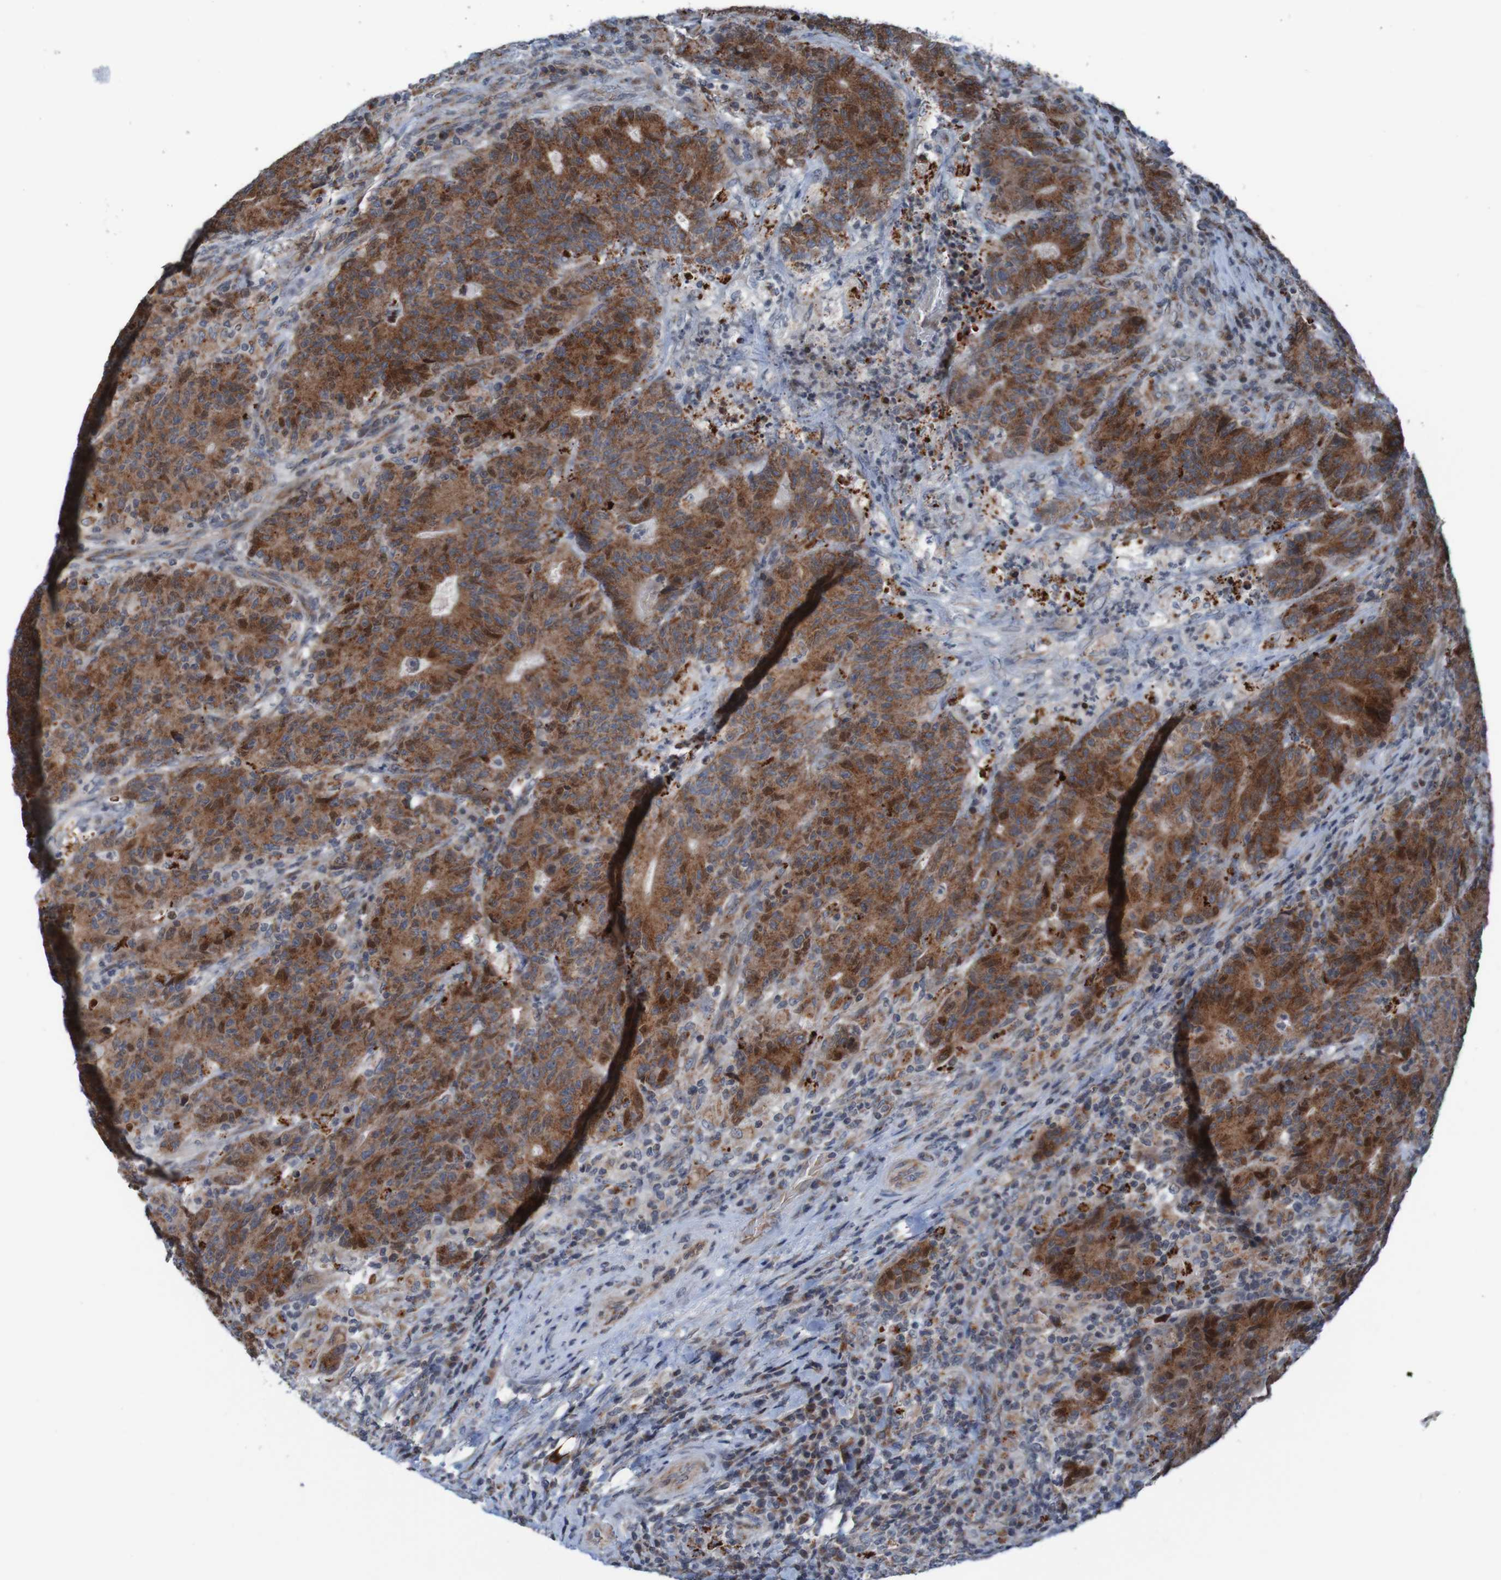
{"staining": {"intensity": "strong", "quantity": ">75%", "location": "cytoplasmic/membranous"}, "tissue": "colorectal cancer", "cell_type": "Tumor cells", "image_type": "cancer", "snomed": [{"axis": "morphology", "description": "Normal tissue, NOS"}, {"axis": "morphology", "description": "Adenocarcinoma, NOS"}, {"axis": "topography", "description": "Colon"}], "caption": "This is an image of IHC staining of colorectal adenocarcinoma, which shows strong staining in the cytoplasmic/membranous of tumor cells.", "gene": "UNG", "patient": {"sex": "female", "age": 75}}